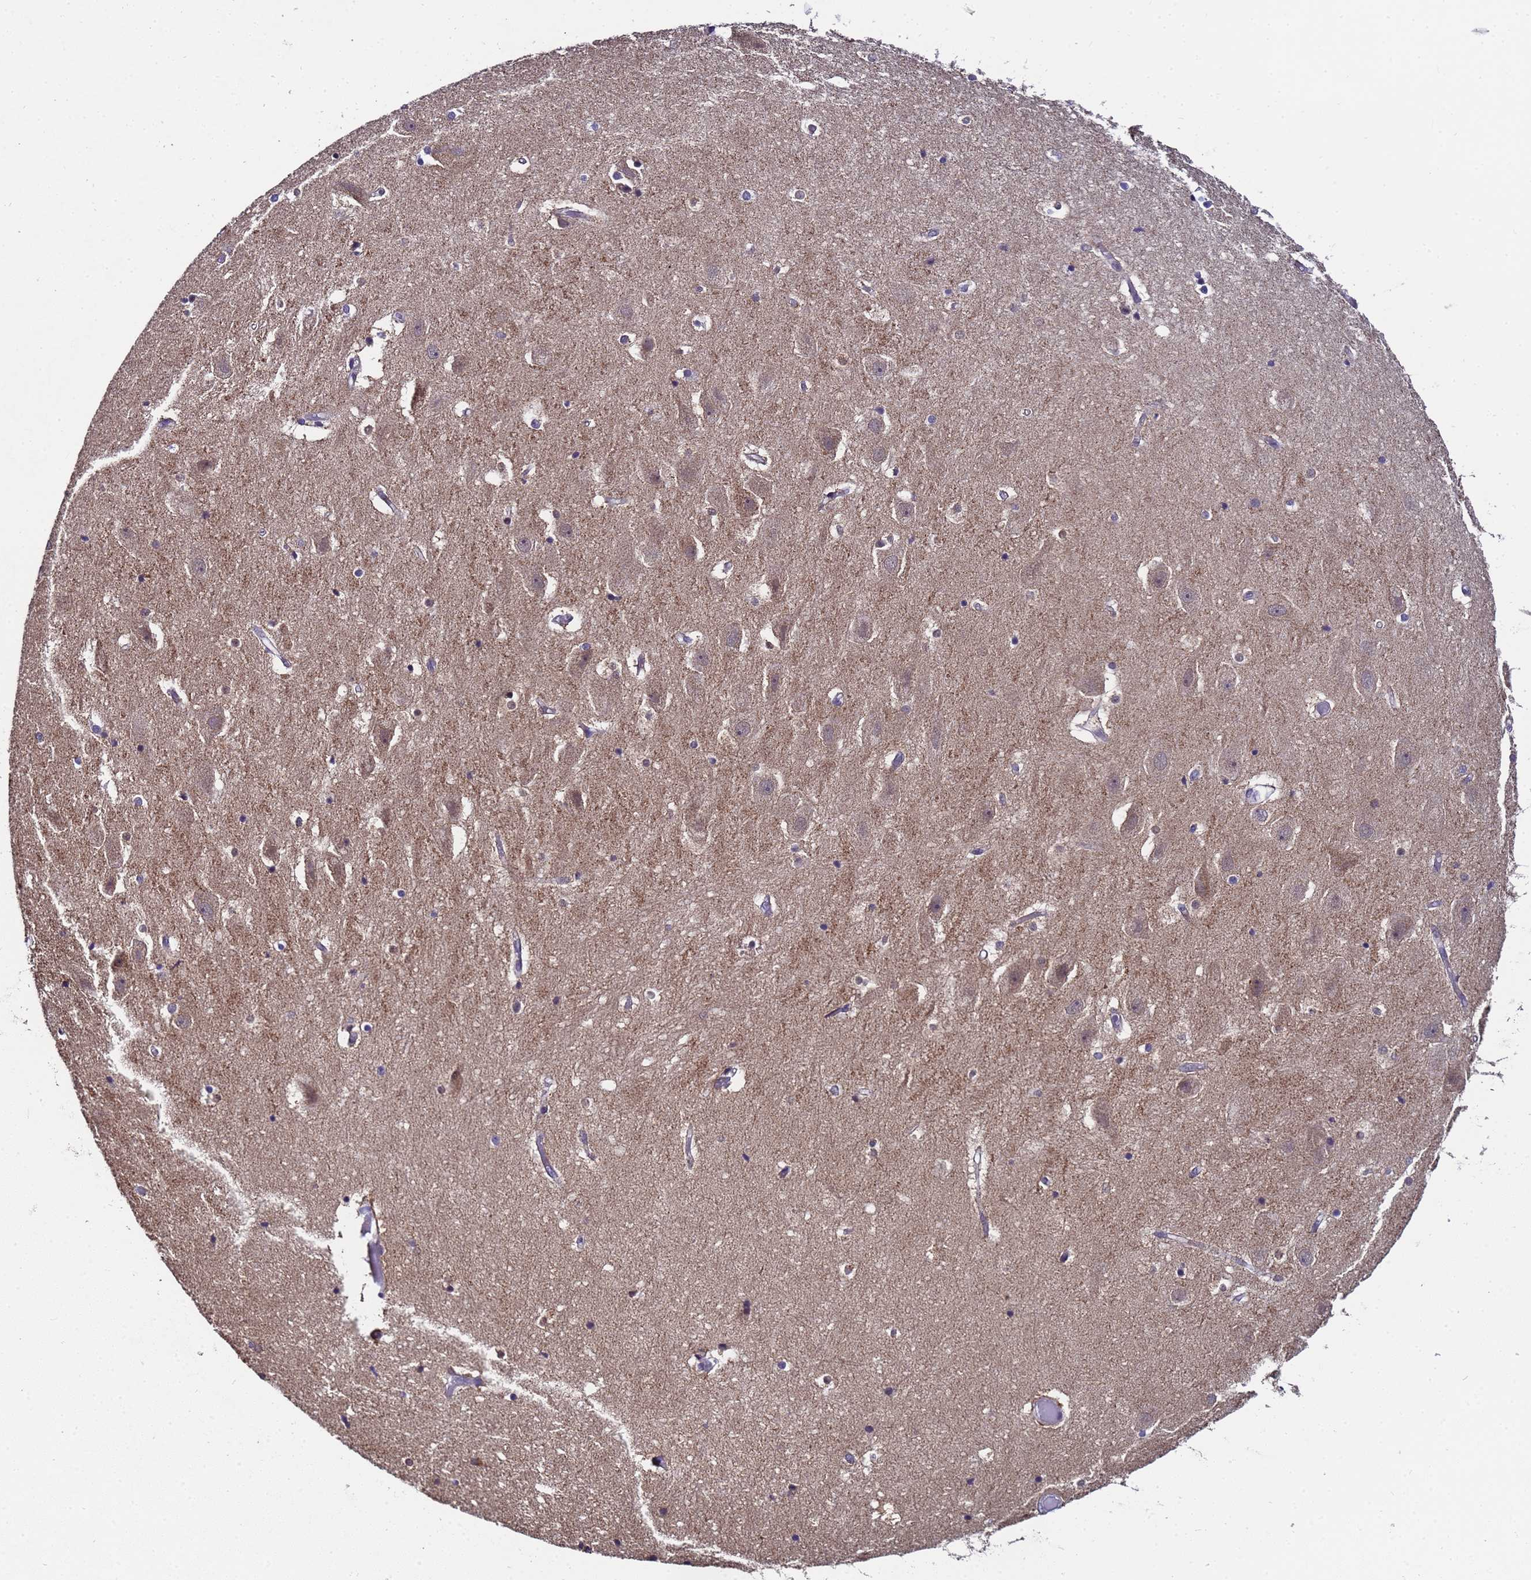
{"staining": {"intensity": "weak", "quantity": "<25%", "location": "cytoplasmic/membranous"}, "tissue": "hippocampus", "cell_type": "Glial cells", "image_type": "normal", "snomed": [{"axis": "morphology", "description": "Normal tissue, NOS"}, {"axis": "topography", "description": "Hippocampus"}], "caption": "An image of human hippocampus is negative for staining in glial cells.", "gene": "ANAPC13", "patient": {"sex": "female", "age": 52}}